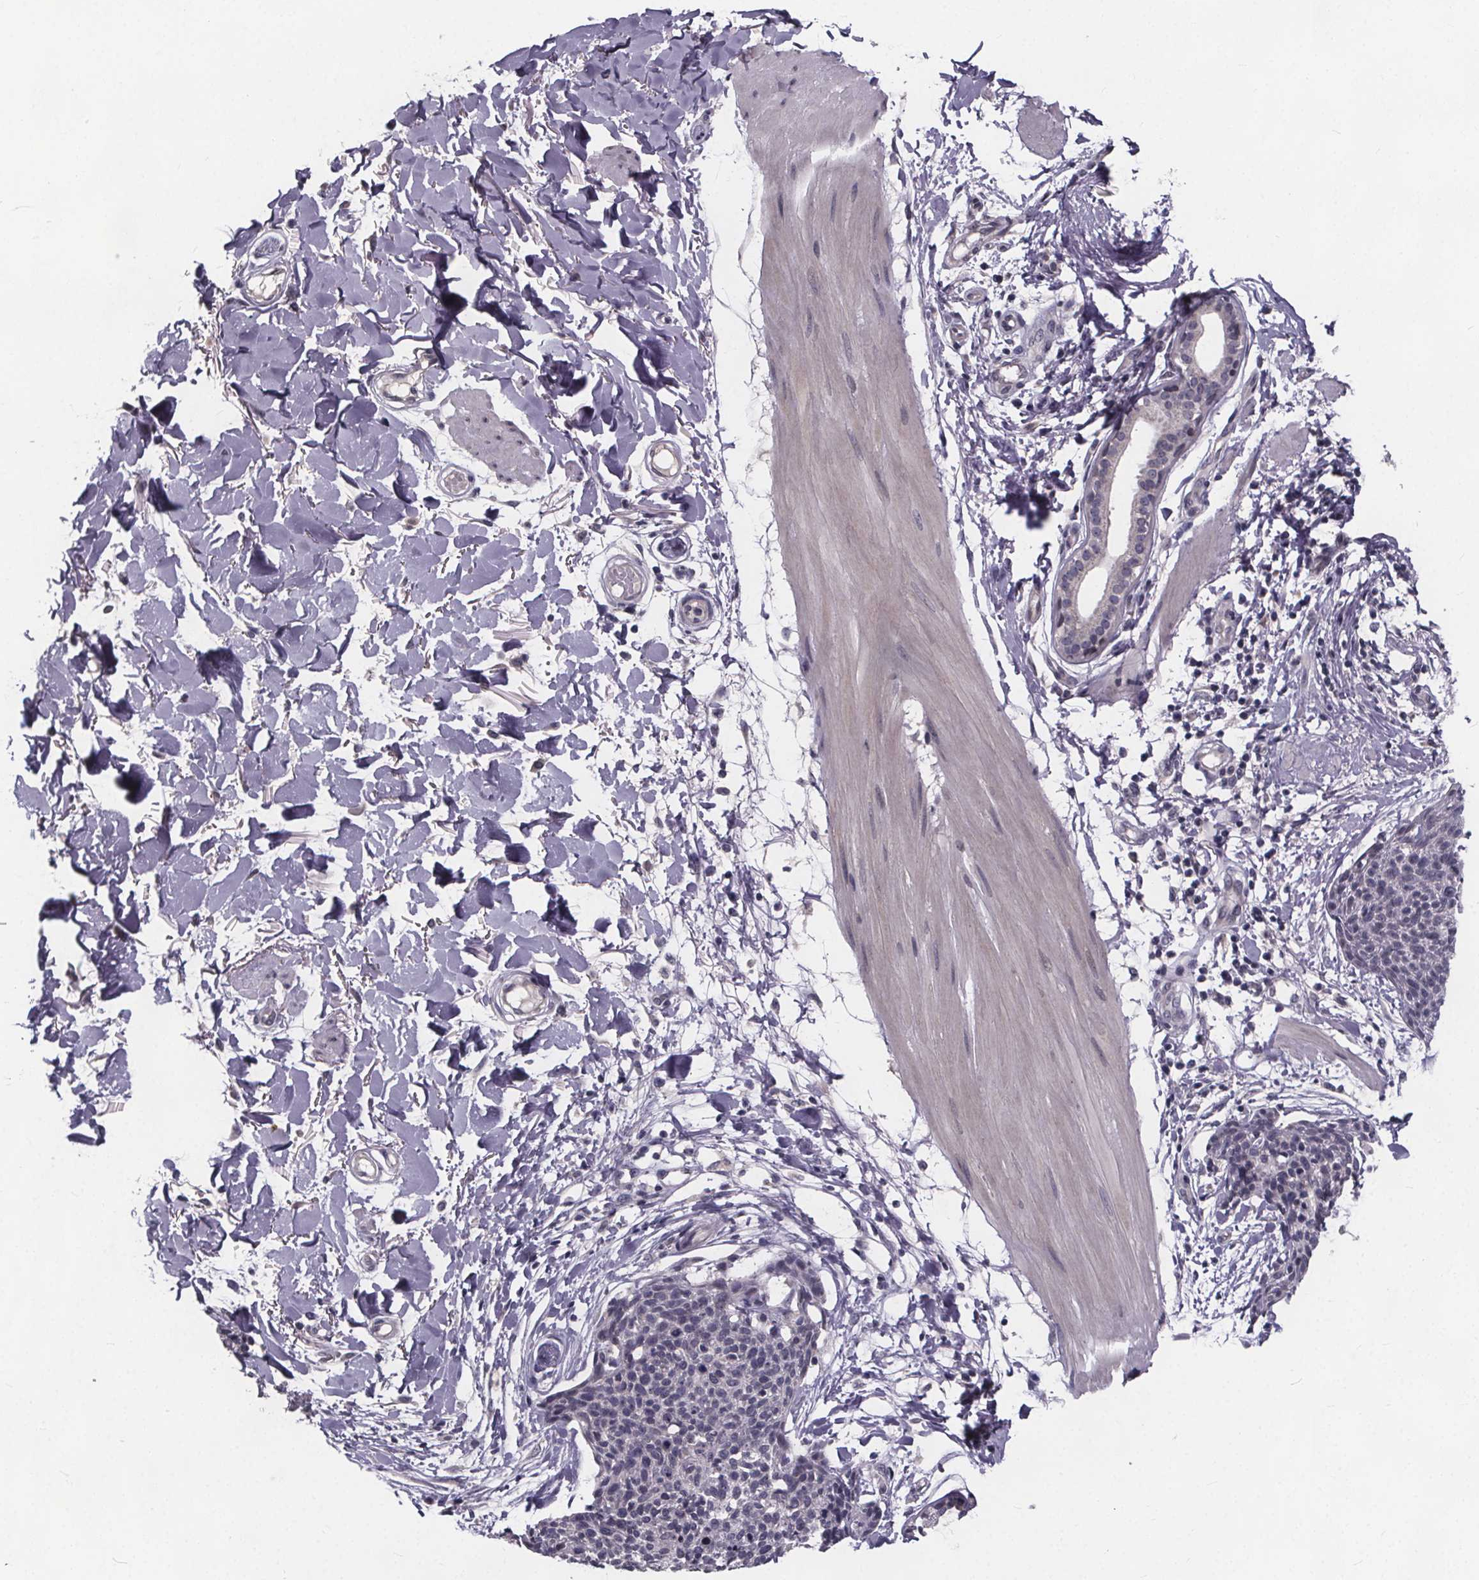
{"staining": {"intensity": "negative", "quantity": "none", "location": "none"}, "tissue": "skin cancer", "cell_type": "Tumor cells", "image_type": "cancer", "snomed": [{"axis": "morphology", "description": "Squamous cell carcinoma, NOS"}, {"axis": "topography", "description": "Skin"}, {"axis": "topography", "description": "Vulva"}], "caption": "This micrograph is of skin squamous cell carcinoma stained with IHC to label a protein in brown with the nuclei are counter-stained blue. There is no staining in tumor cells.", "gene": "FAM181B", "patient": {"sex": "female", "age": 75}}